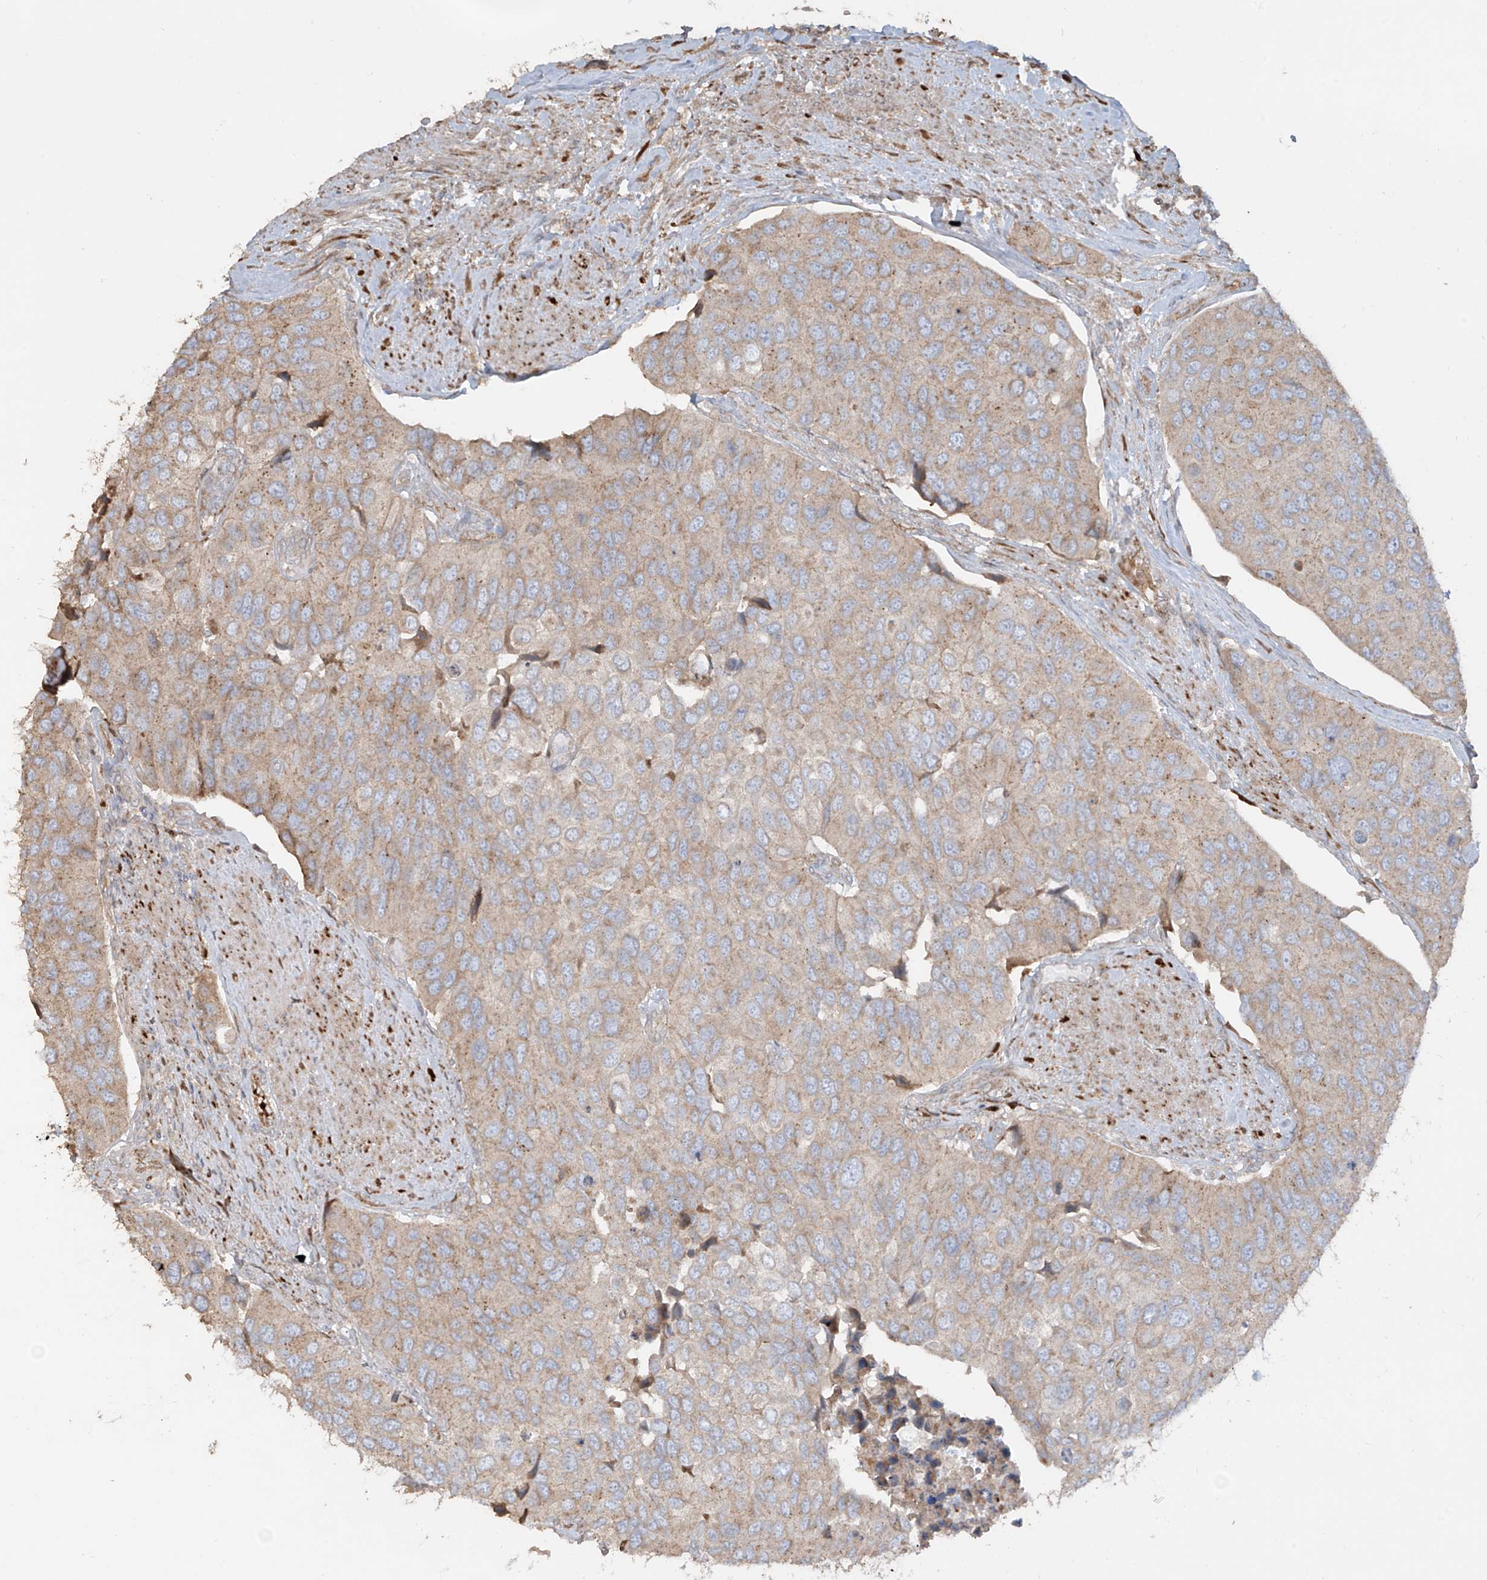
{"staining": {"intensity": "weak", "quantity": "25%-75%", "location": "cytoplasmic/membranous"}, "tissue": "urothelial cancer", "cell_type": "Tumor cells", "image_type": "cancer", "snomed": [{"axis": "morphology", "description": "Urothelial carcinoma, High grade"}, {"axis": "topography", "description": "Urinary bladder"}], "caption": "About 25%-75% of tumor cells in human urothelial cancer exhibit weak cytoplasmic/membranous protein staining as visualized by brown immunohistochemical staining.", "gene": "ABTB1", "patient": {"sex": "male", "age": 74}}